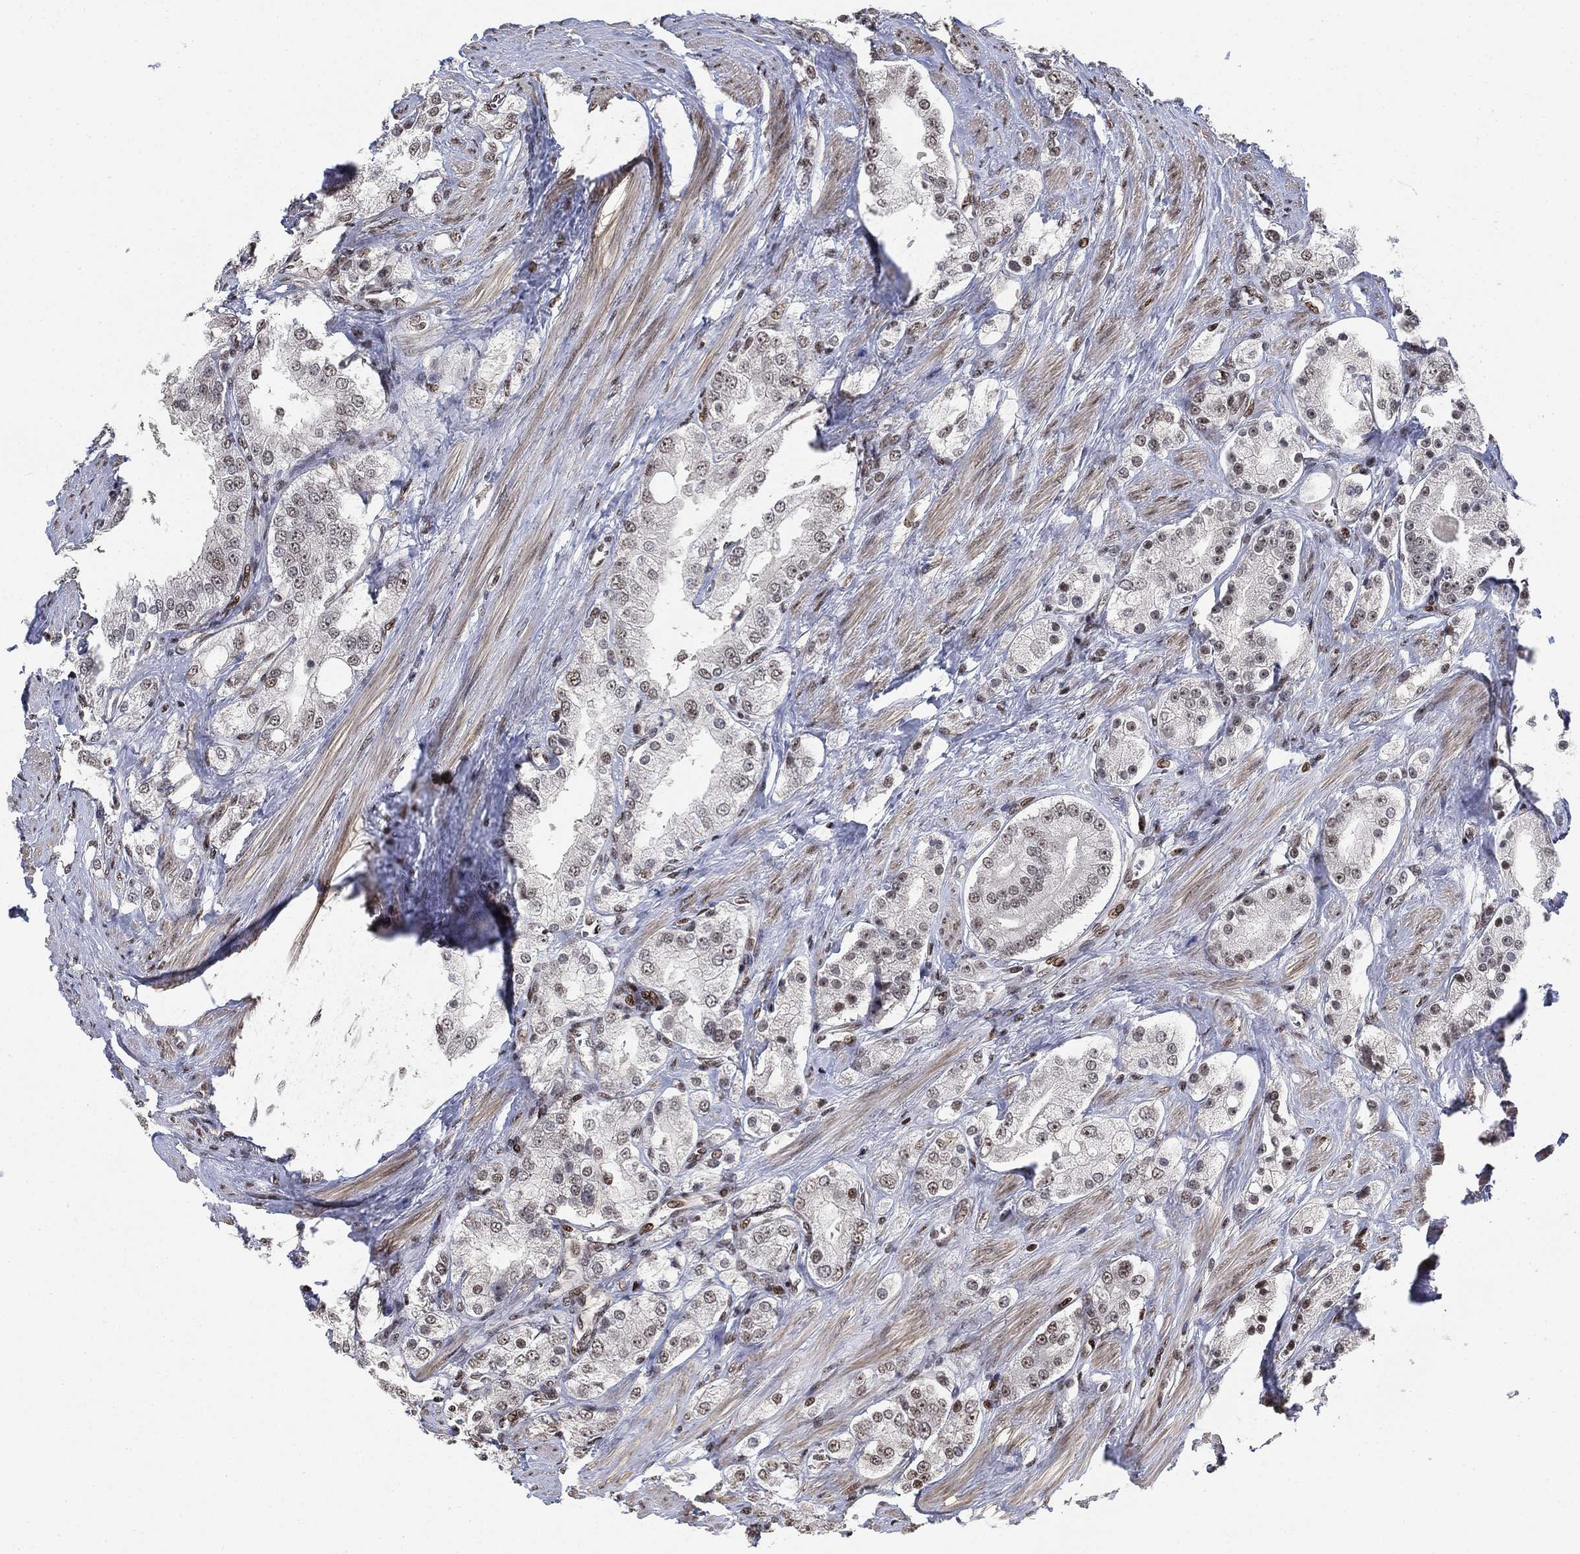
{"staining": {"intensity": "weak", "quantity": "<25%", "location": "nuclear"}, "tissue": "prostate cancer", "cell_type": "Tumor cells", "image_type": "cancer", "snomed": [{"axis": "morphology", "description": "Adenocarcinoma, NOS"}, {"axis": "topography", "description": "Prostate and seminal vesicle, NOS"}, {"axis": "topography", "description": "Prostate"}], "caption": "The IHC photomicrograph has no significant staining in tumor cells of adenocarcinoma (prostate) tissue. Nuclei are stained in blue.", "gene": "ZSCAN30", "patient": {"sex": "male", "age": 67}}